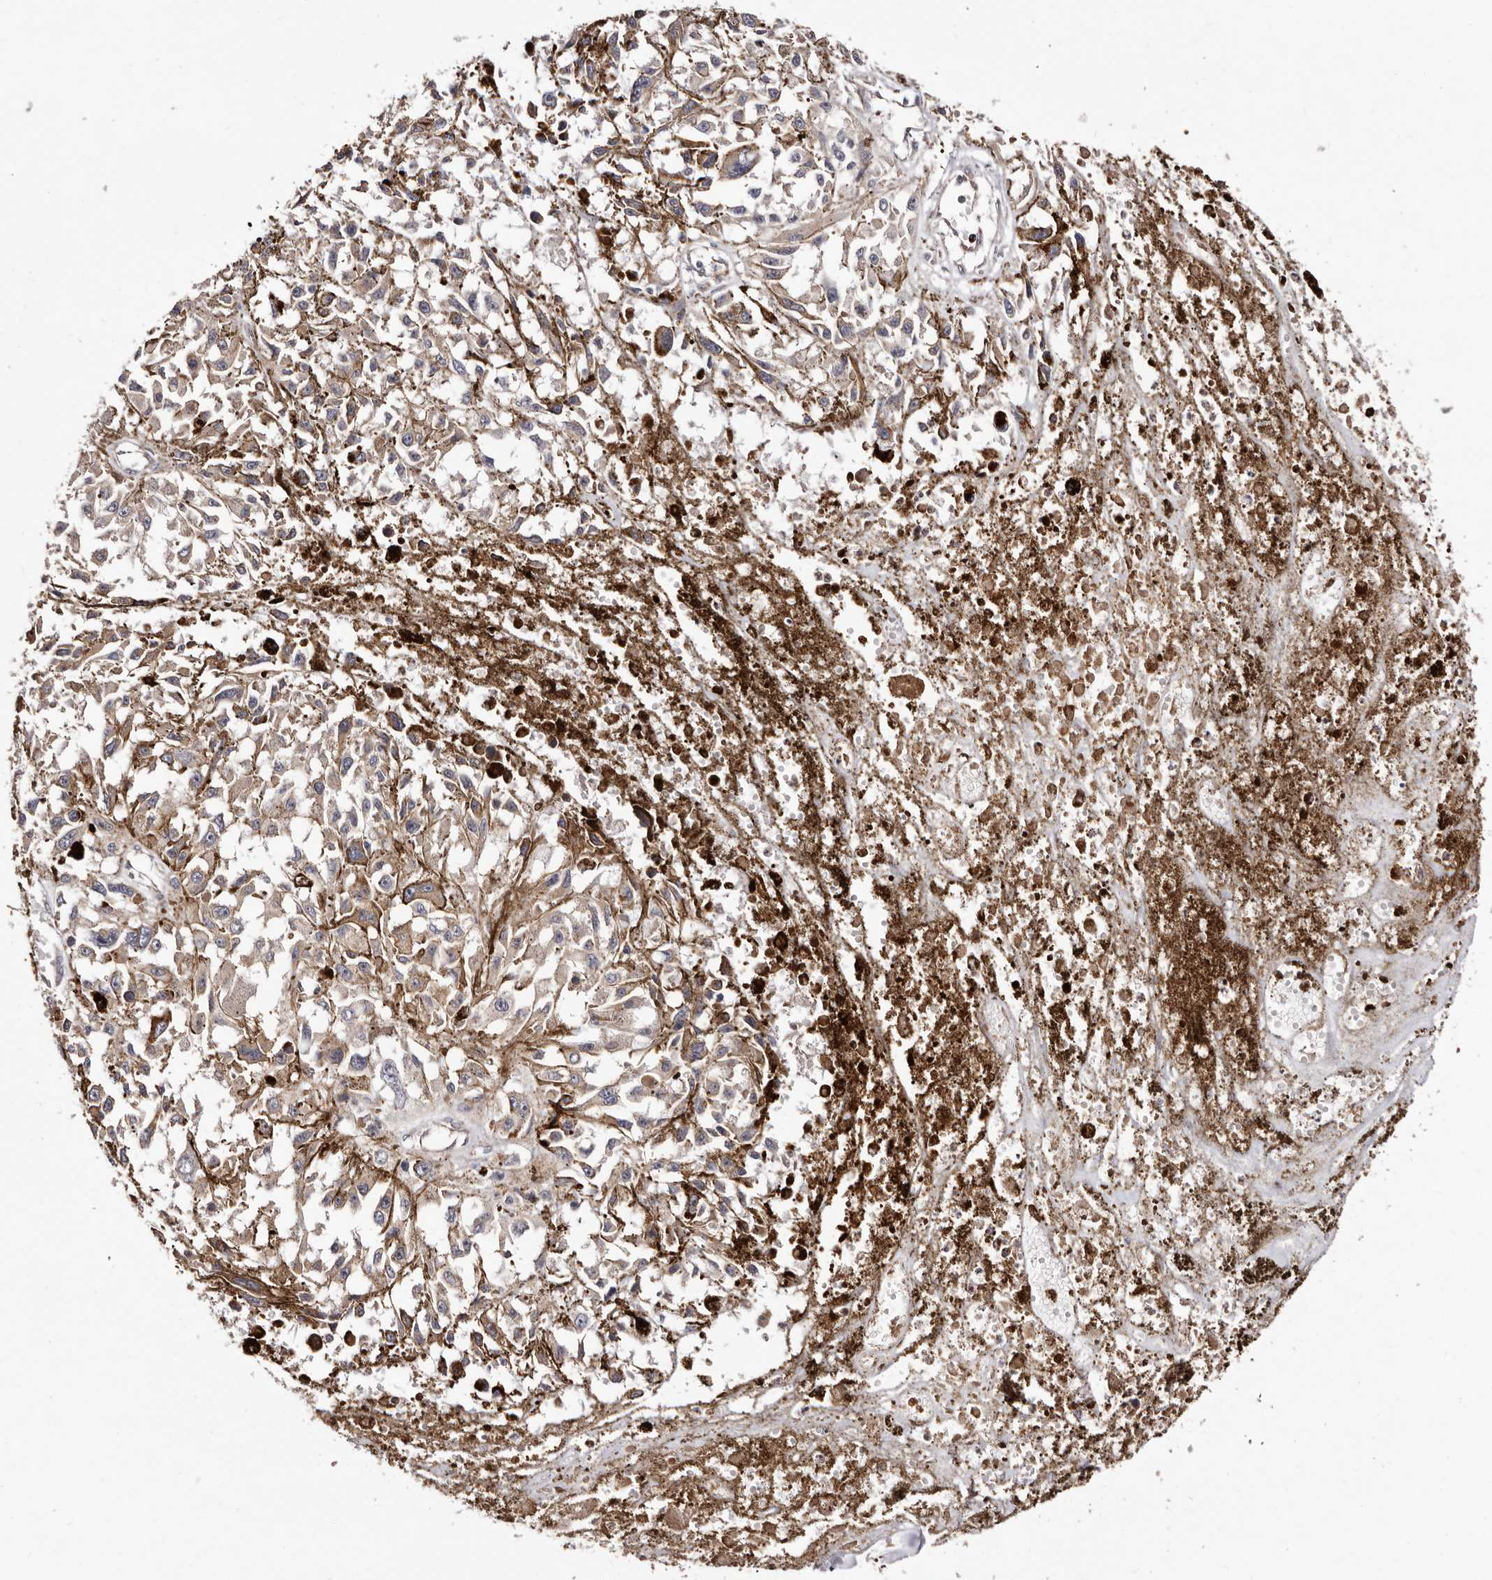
{"staining": {"intensity": "moderate", "quantity": ">75%", "location": "cytoplasmic/membranous"}, "tissue": "melanoma", "cell_type": "Tumor cells", "image_type": "cancer", "snomed": [{"axis": "morphology", "description": "Malignant melanoma, Metastatic site"}, {"axis": "topography", "description": "Lymph node"}], "caption": "A medium amount of moderate cytoplasmic/membranous staining is present in approximately >75% of tumor cells in melanoma tissue.", "gene": "LUZP1", "patient": {"sex": "male", "age": 59}}